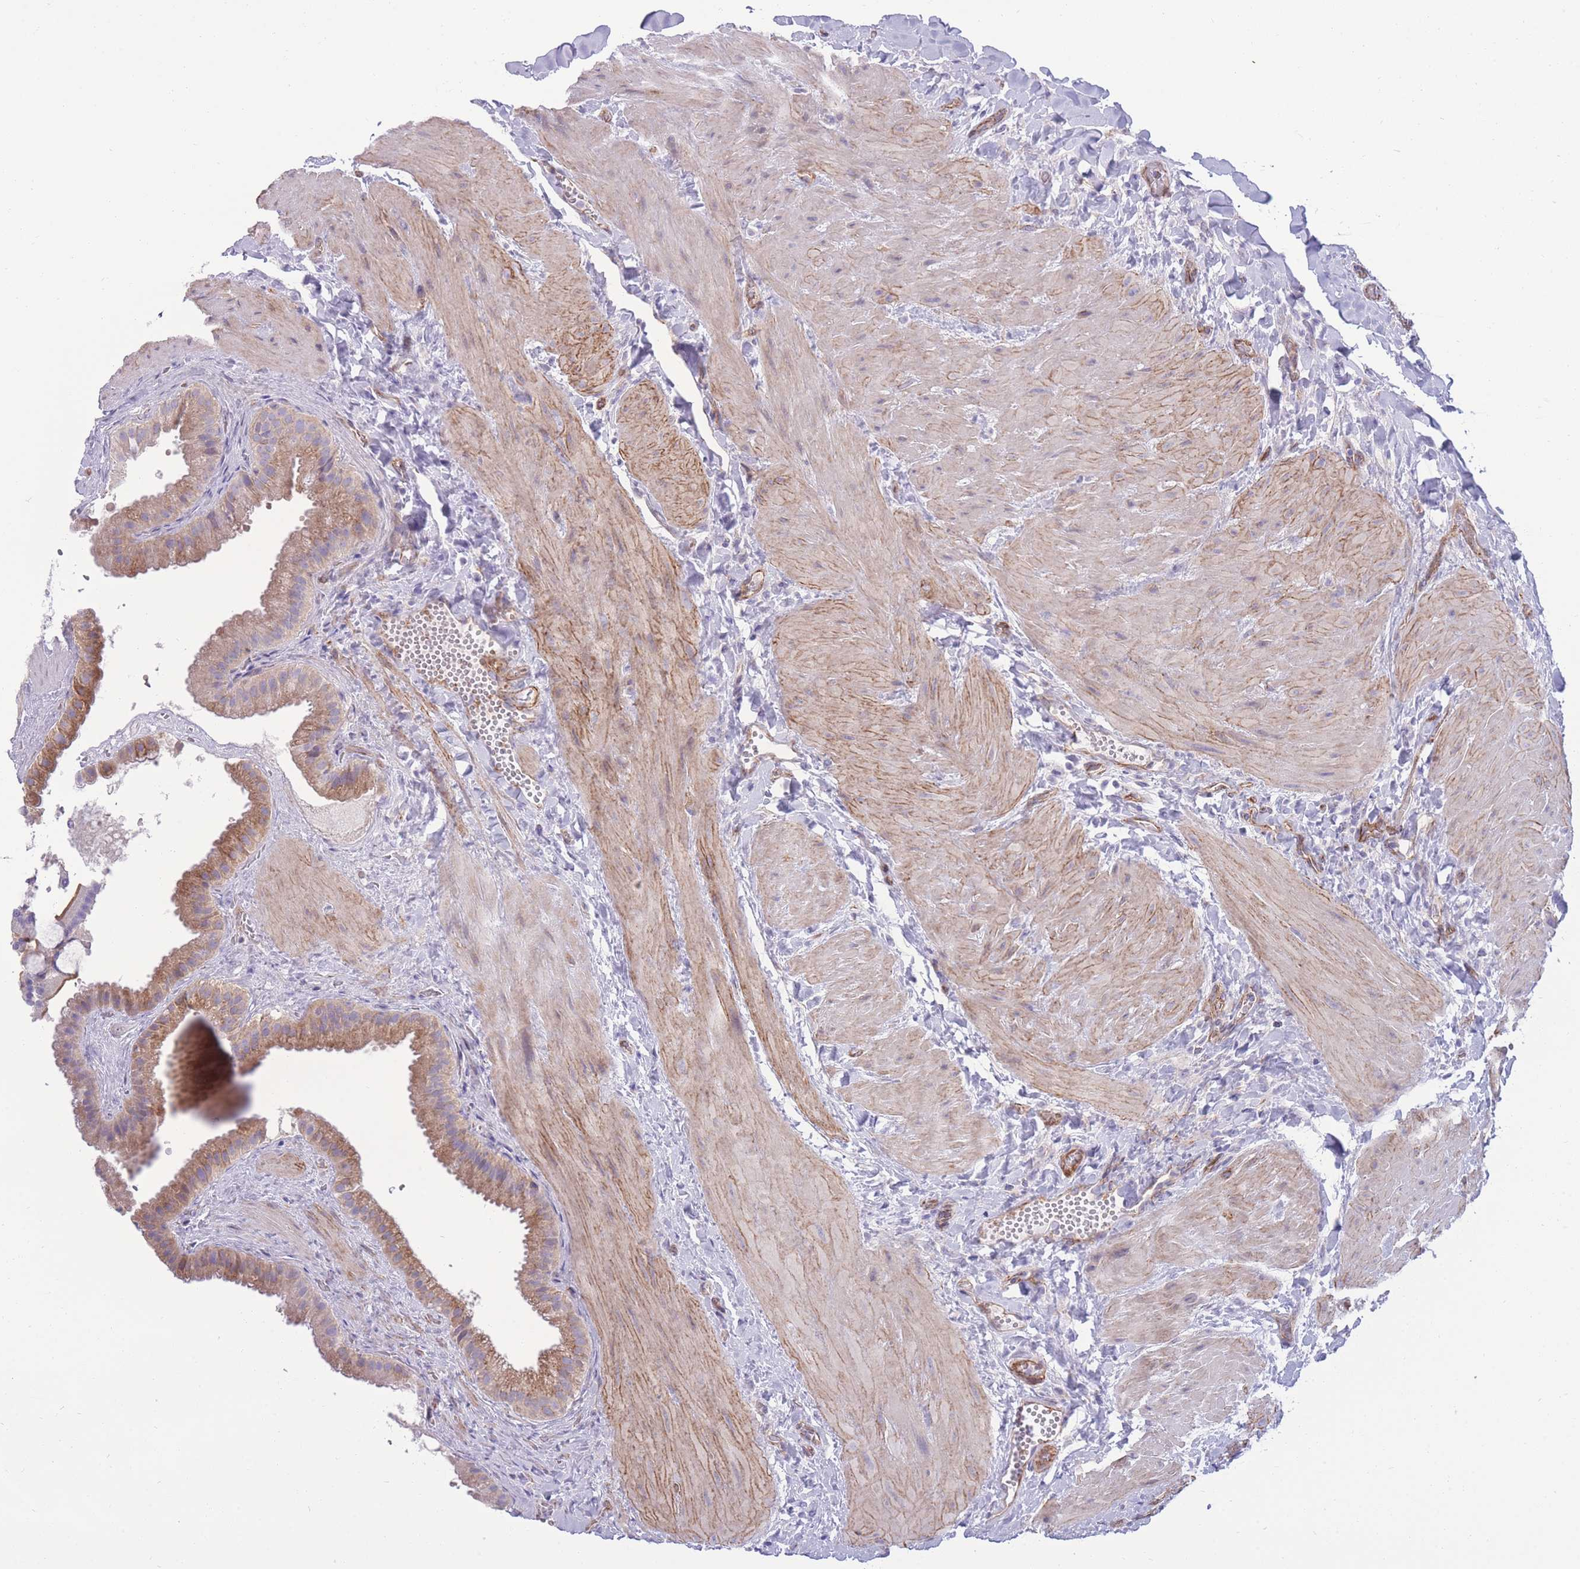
{"staining": {"intensity": "moderate", "quantity": "25%-75%", "location": "cytoplasmic/membranous"}, "tissue": "gallbladder", "cell_type": "Glandular cells", "image_type": "normal", "snomed": [{"axis": "morphology", "description": "Normal tissue, NOS"}, {"axis": "topography", "description": "Gallbladder"}], "caption": "This is an image of IHC staining of benign gallbladder, which shows moderate positivity in the cytoplasmic/membranous of glandular cells.", "gene": "RGS11", "patient": {"sex": "male", "age": 55}}